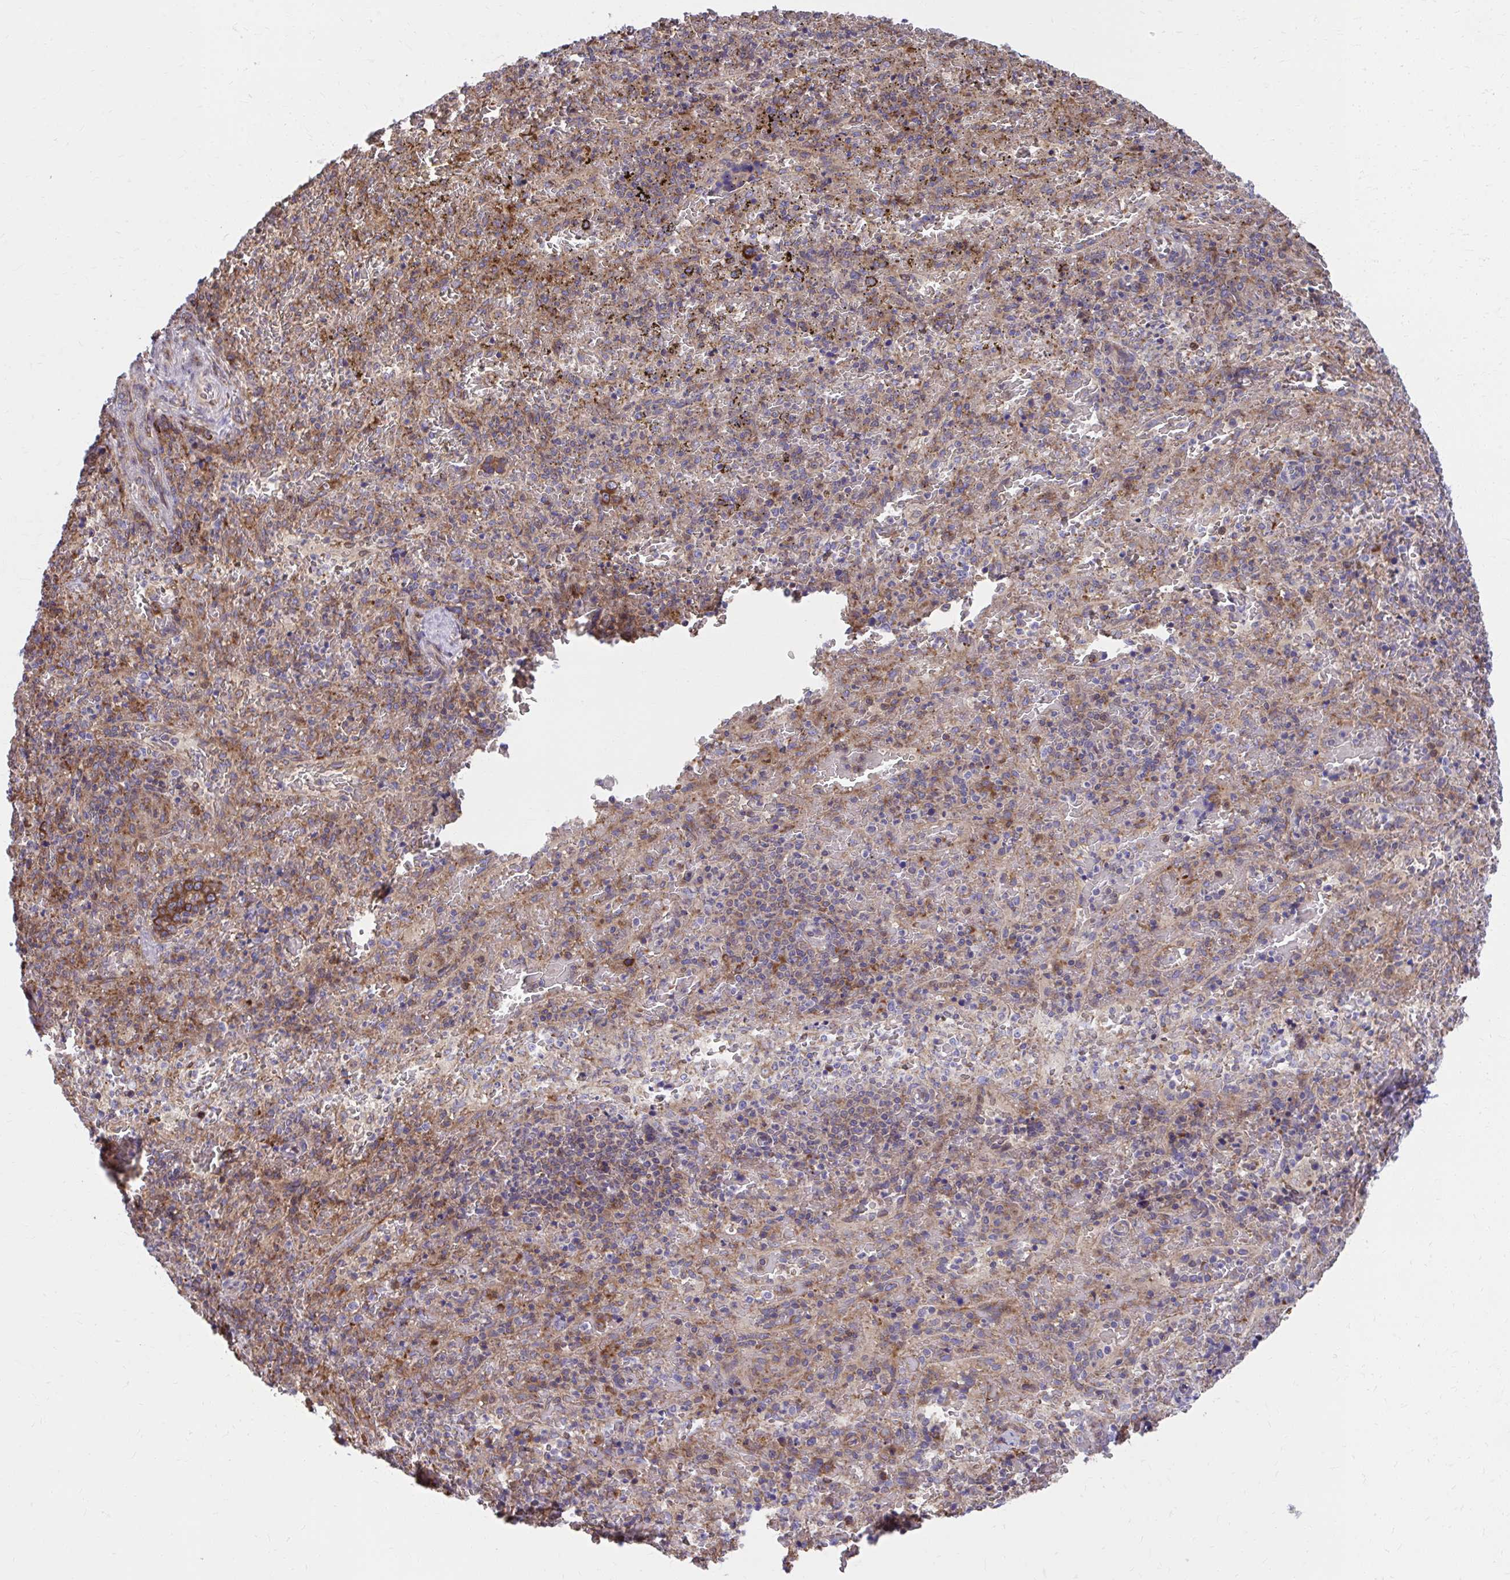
{"staining": {"intensity": "moderate", "quantity": "<25%", "location": "cytoplasmic/membranous"}, "tissue": "spleen", "cell_type": "Cells in red pulp", "image_type": "normal", "snomed": [{"axis": "morphology", "description": "Normal tissue, NOS"}, {"axis": "topography", "description": "Spleen"}], "caption": "DAB immunohistochemical staining of unremarkable human spleen exhibits moderate cytoplasmic/membranous protein staining in about <25% of cells in red pulp.", "gene": "ZNF778", "patient": {"sex": "female", "age": 50}}